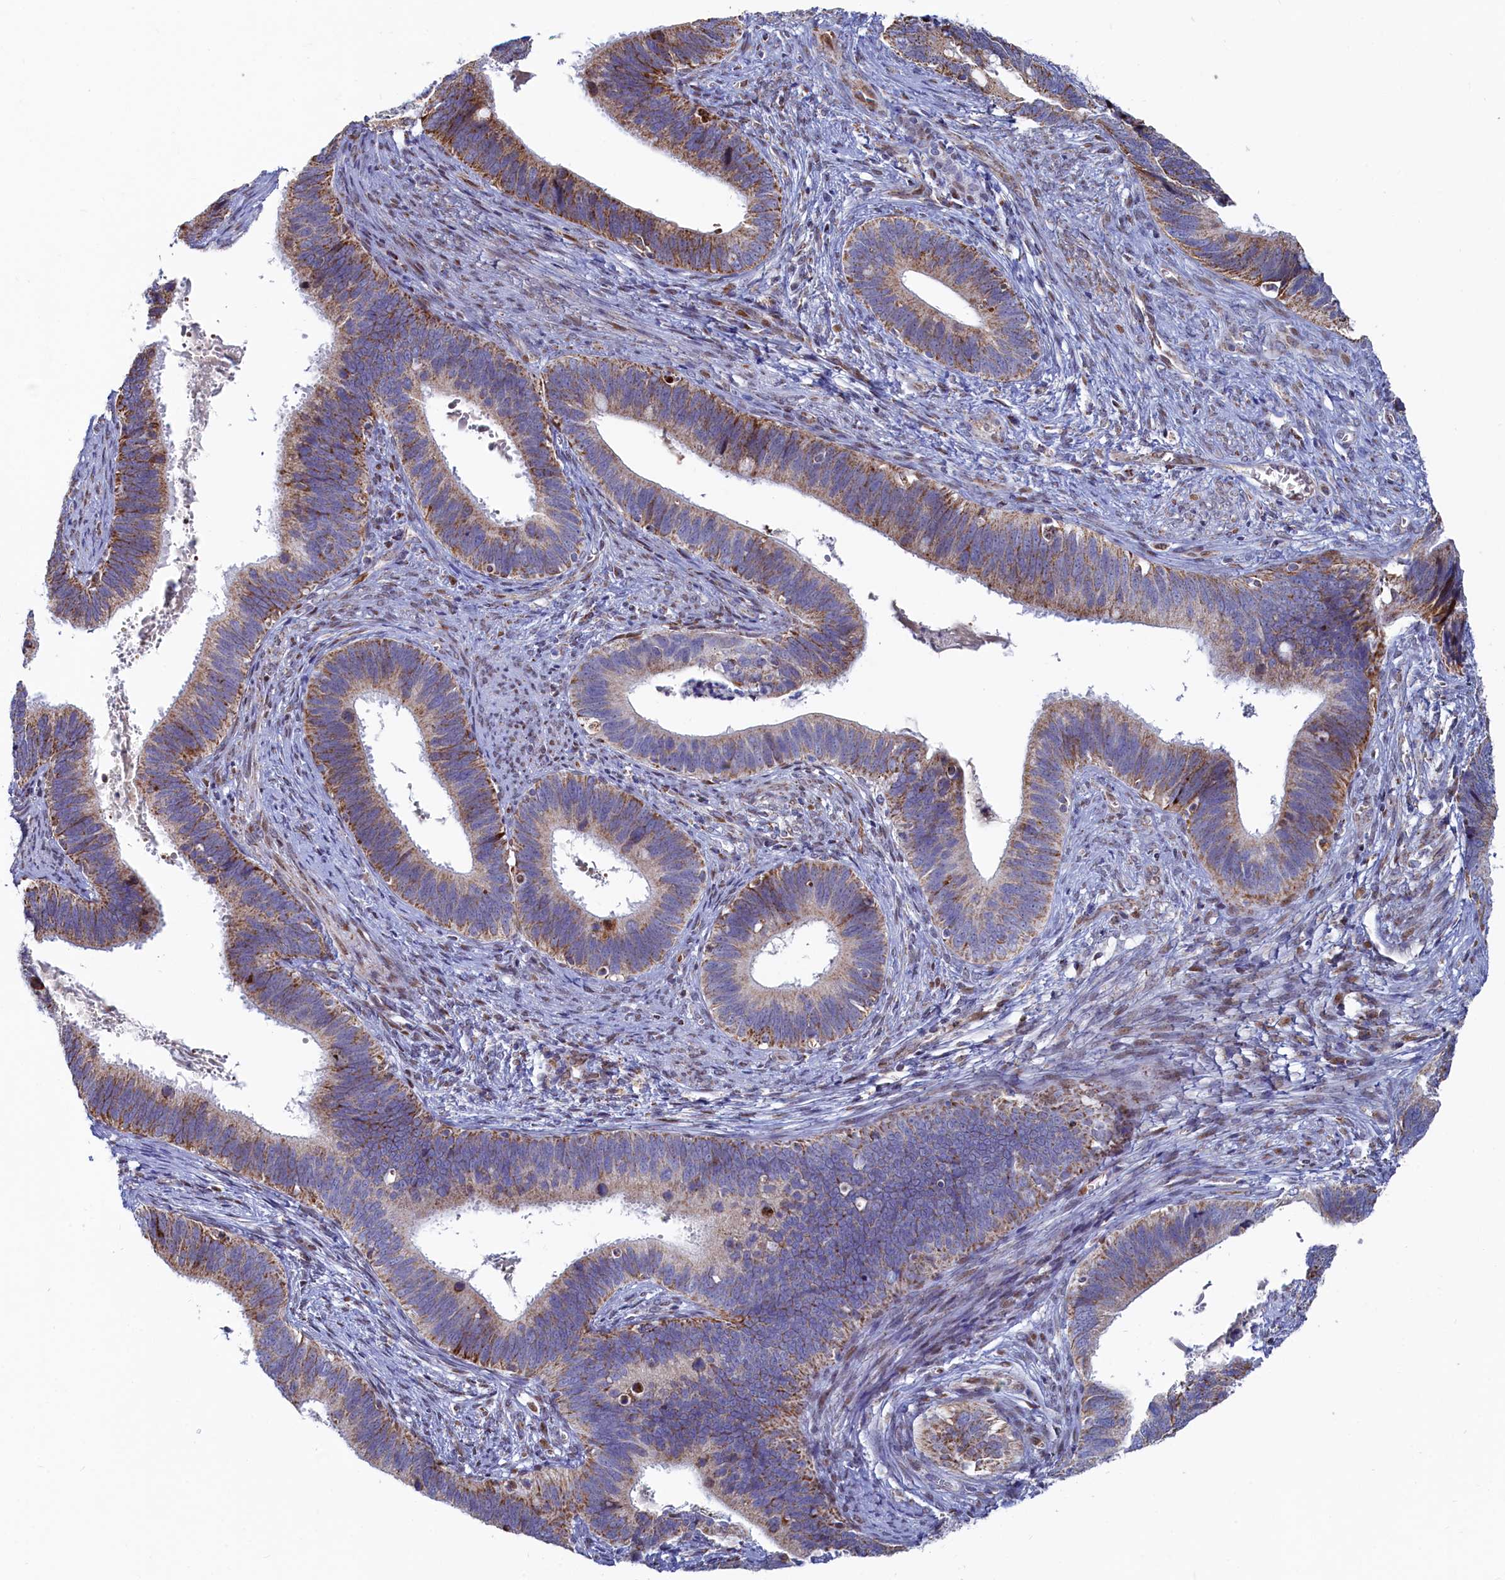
{"staining": {"intensity": "moderate", "quantity": ">75%", "location": "cytoplasmic/membranous"}, "tissue": "cervical cancer", "cell_type": "Tumor cells", "image_type": "cancer", "snomed": [{"axis": "morphology", "description": "Adenocarcinoma, NOS"}, {"axis": "topography", "description": "Cervix"}], "caption": "Tumor cells demonstrate moderate cytoplasmic/membranous positivity in approximately >75% of cells in adenocarcinoma (cervical).", "gene": "HDGFL3", "patient": {"sex": "female", "age": 42}}